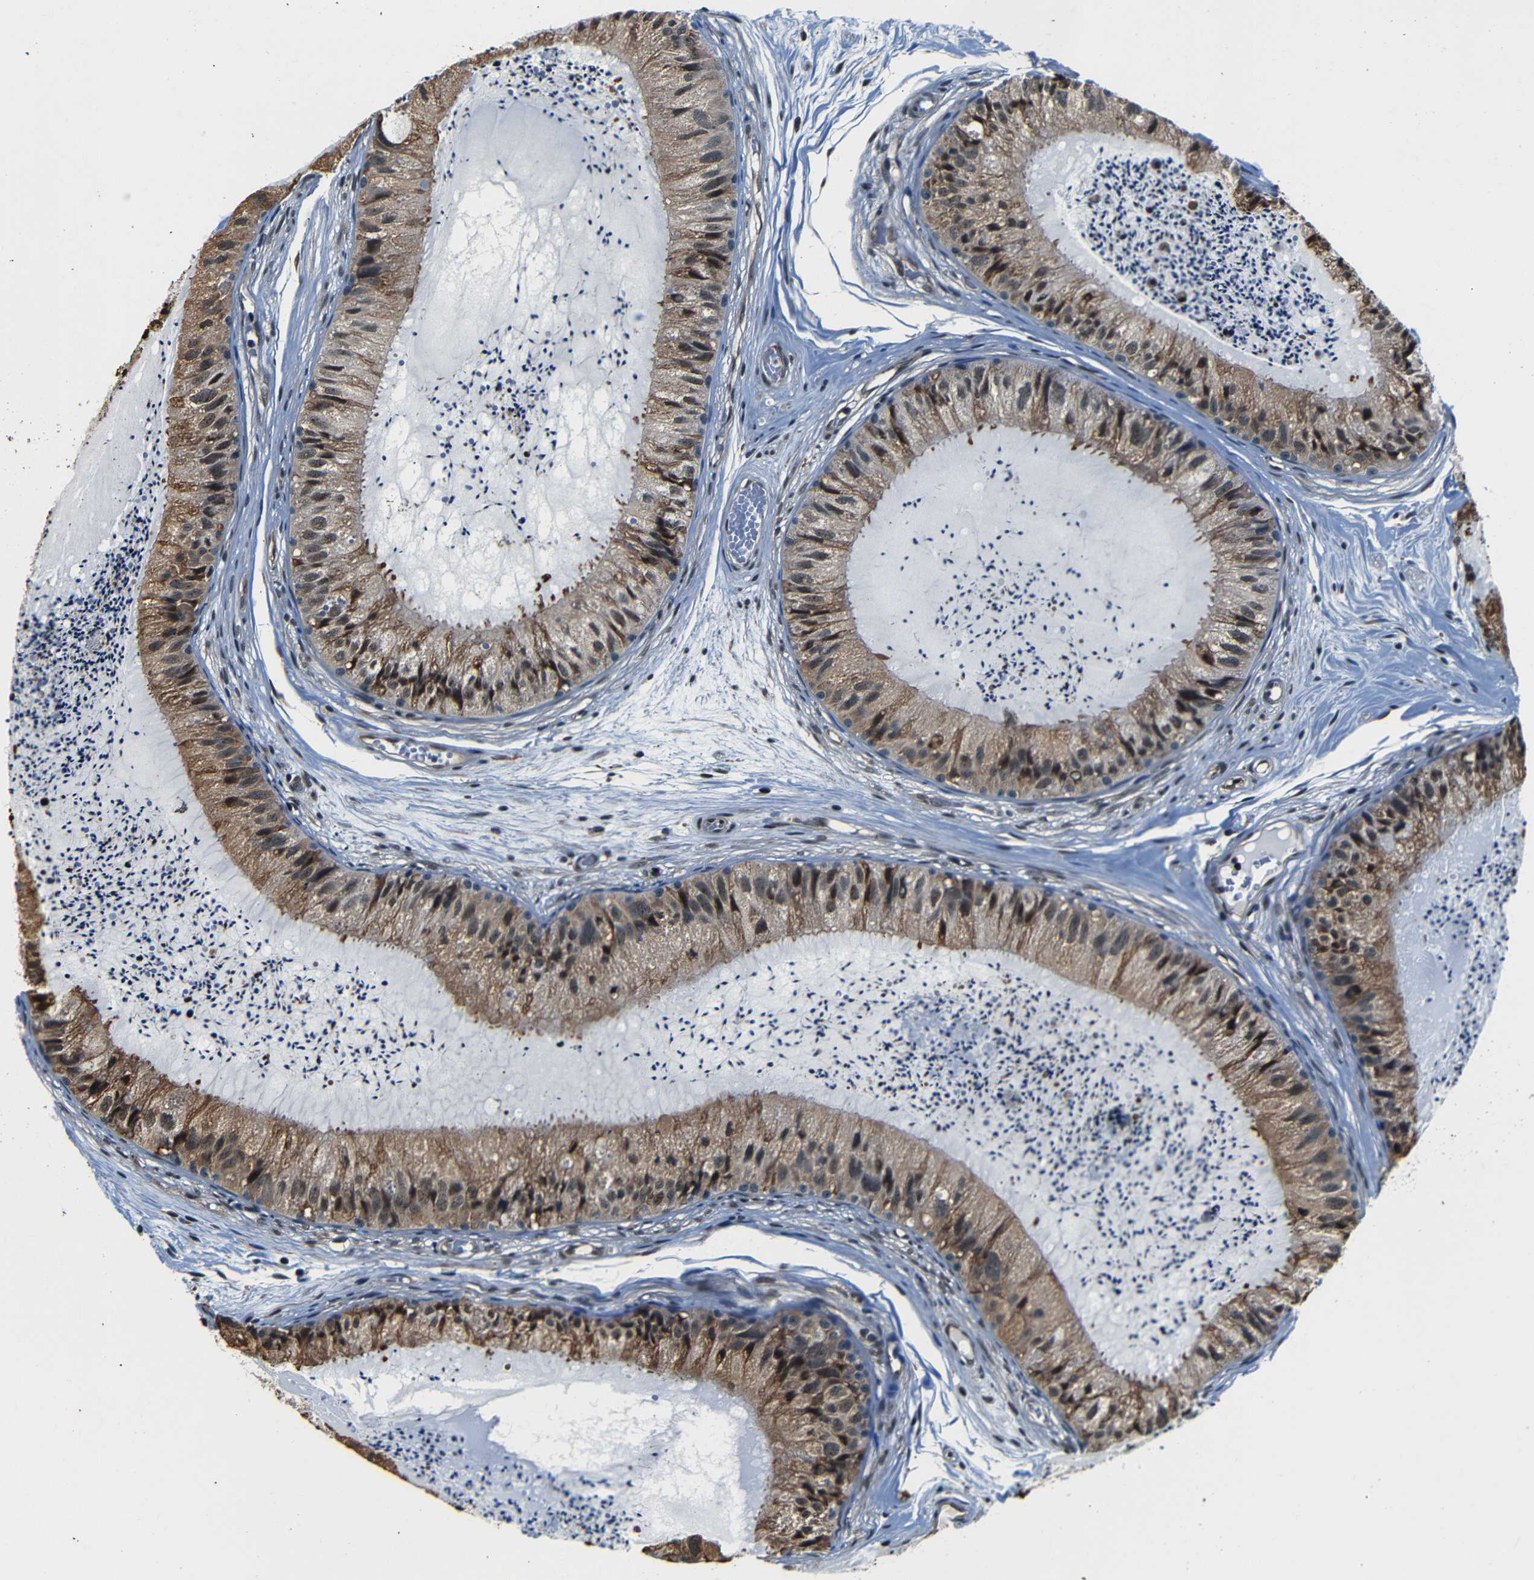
{"staining": {"intensity": "moderate", "quantity": ">75%", "location": "cytoplasmic/membranous,nuclear"}, "tissue": "epididymis", "cell_type": "Glandular cells", "image_type": "normal", "snomed": [{"axis": "morphology", "description": "Normal tissue, NOS"}, {"axis": "topography", "description": "Epididymis"}], "caption": "Epididymis stained with IHC reveals moderate cytoplasmic/membranous,nuclear staining in about >75% of glandular cells.", "gene": "NCBP3", "patient": {"sex": "male", "age": 31}}